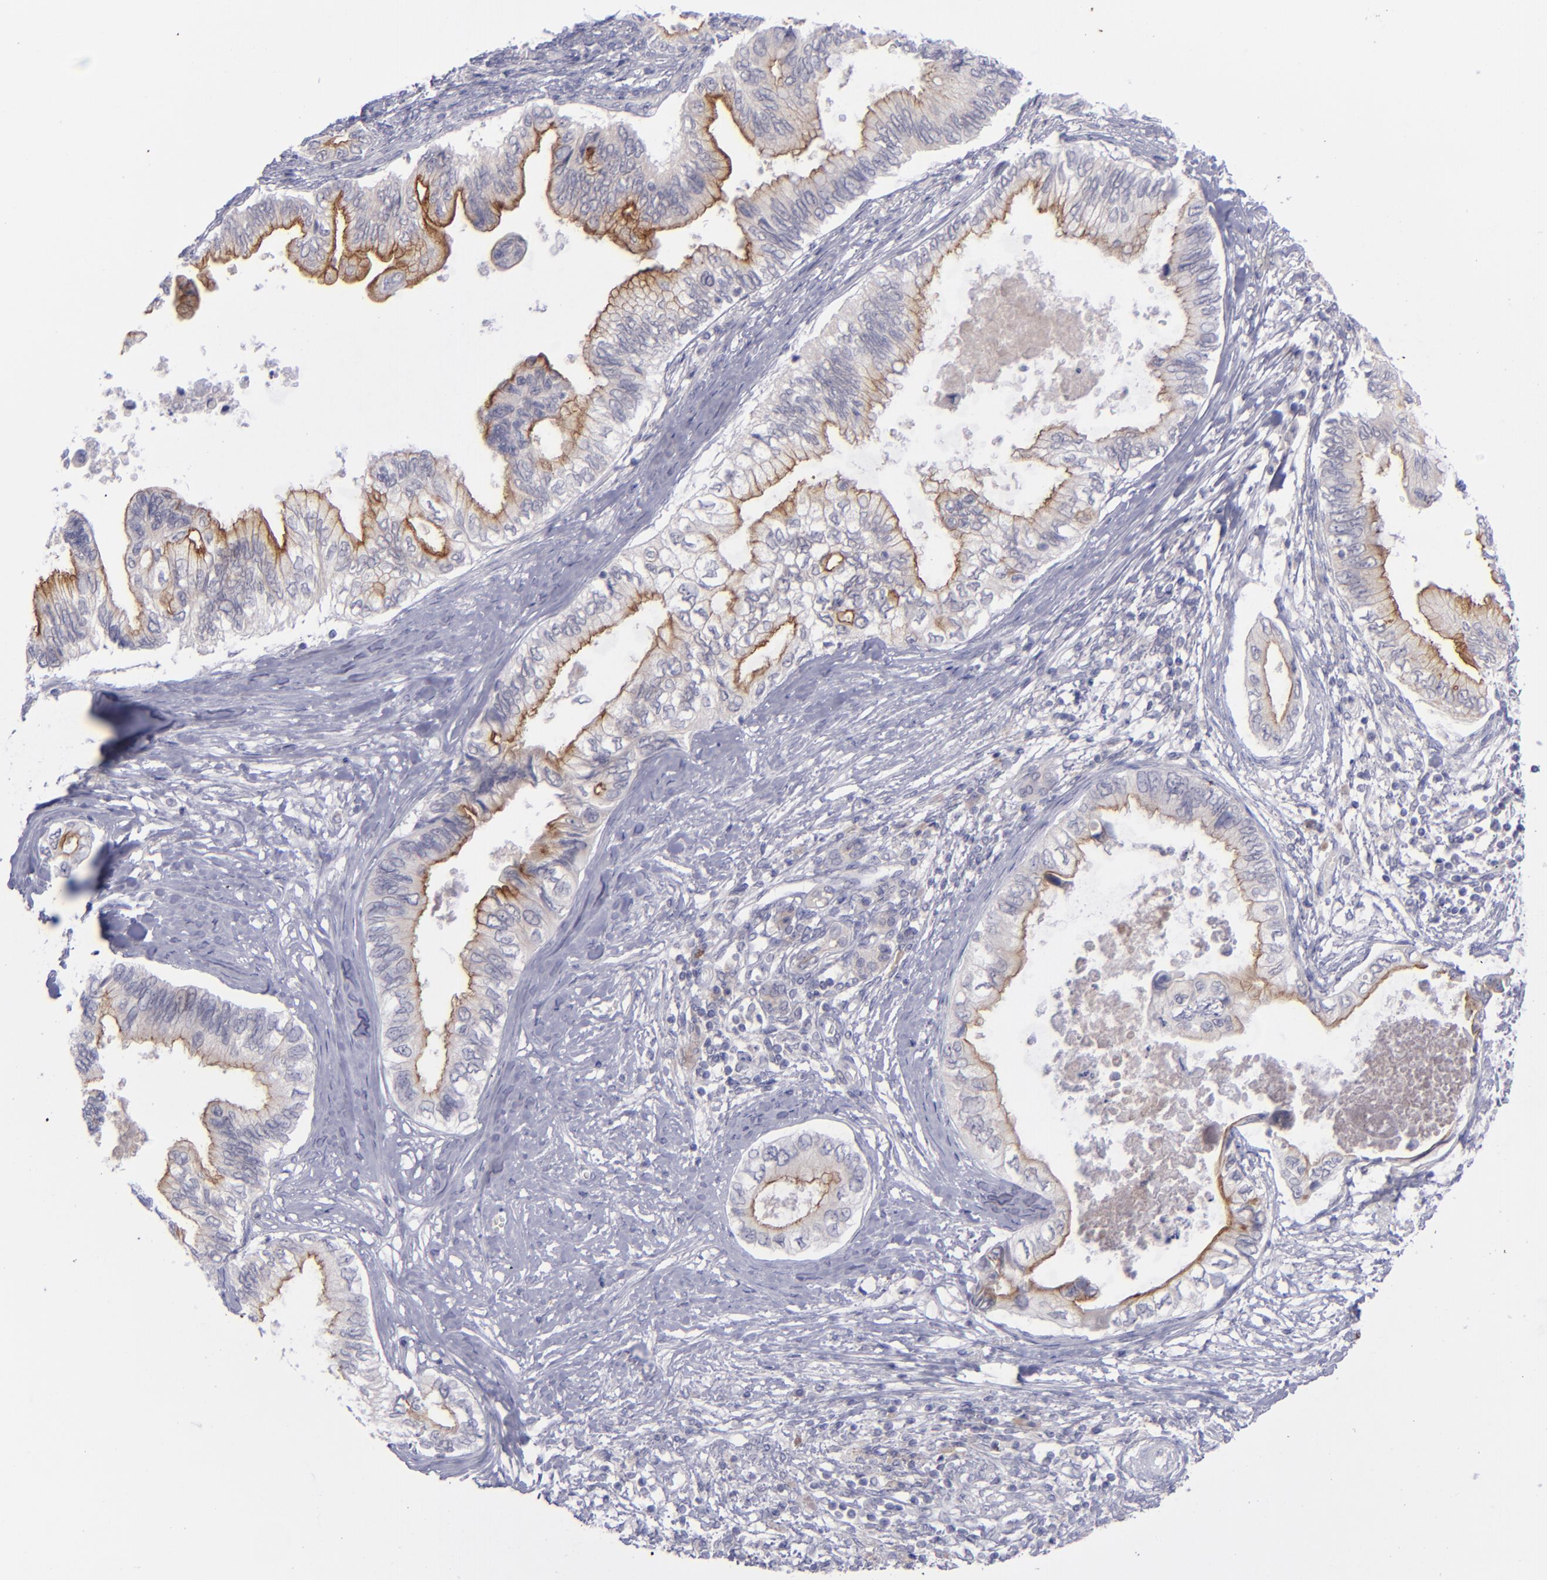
{"staining": {"intensity": "weak", "quantity": "25%-75%", "location": "cytoplasmic/membranous"}, "tissue": "pancreatic cancer", "cell_type": "Tumor cells", "image_type": "cancer", "snomed": [{"axis": "morphology", "description": "Adenocarcinoma, NOS"}, {"axis": "topography", "description": "Pancreas"}], "caption": "Protein positivity by immunohistochemistry displays weak cytoplasmic/membranous staining in approximately 25%-75% of tumor cells in pancreatic adenocarcinoma.", "gene": "EVPL", "patient": {"sex": "female", "age": 66}}